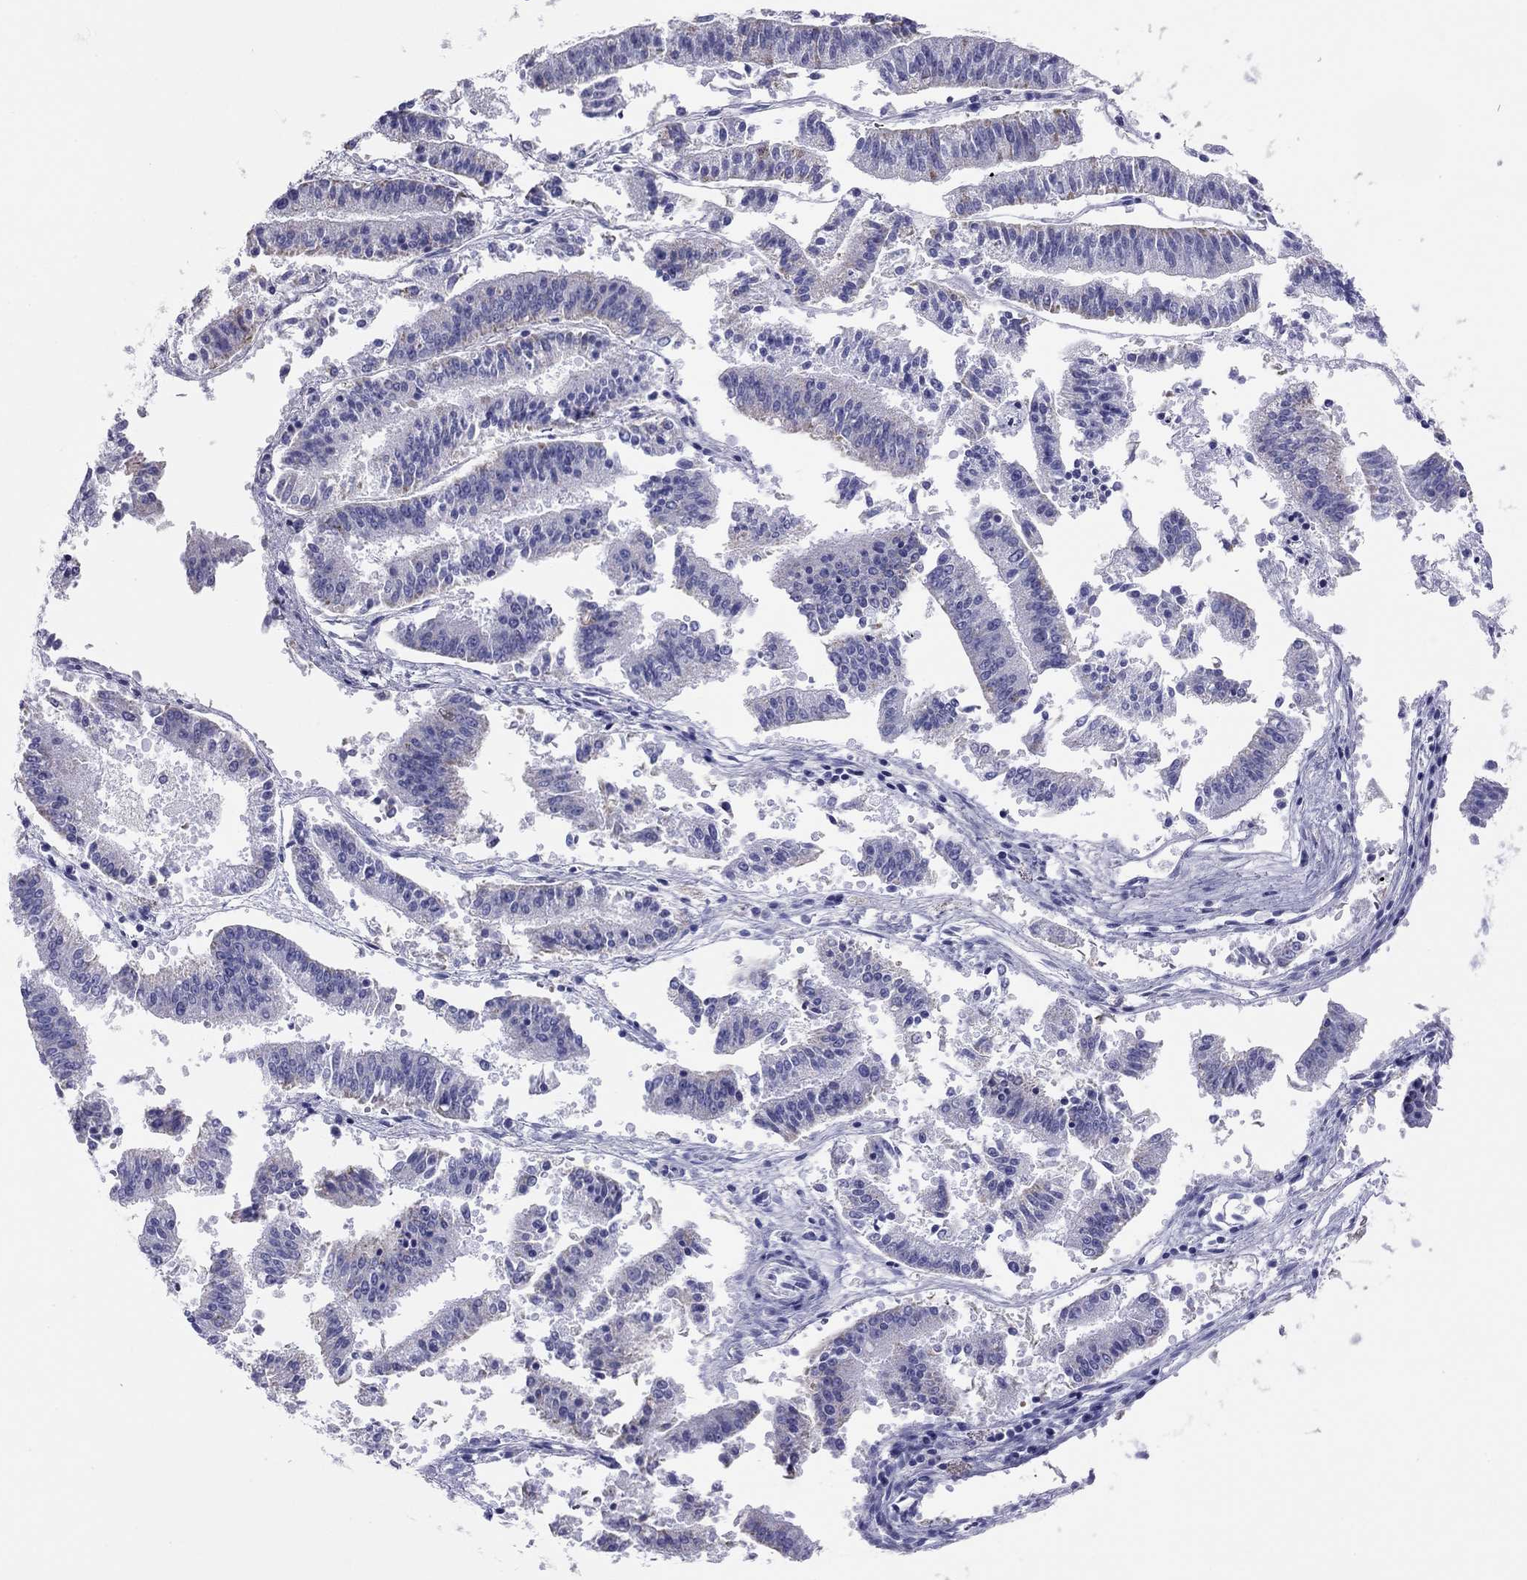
{"staining": {"intensity": "weak", "quantity": "<25%", "location": "cytoplasmic/membranous"}, "tissue": "endometrial cancer", "cell_type": "Tumor cells", "image_type": "cancer", "snomed": [{"axis": "morphology", "description": "Adenocarcinoma, NOS"}, {"axis": "topography", "description": "Endometrium"}], "caption": "Adenocarcinoma (endometrial) was stained to show a protein in brown. There is no significant positivity in tumor cells.", "gene": "DPY19L2", "patient": {"sex": "female", "age": 66}}